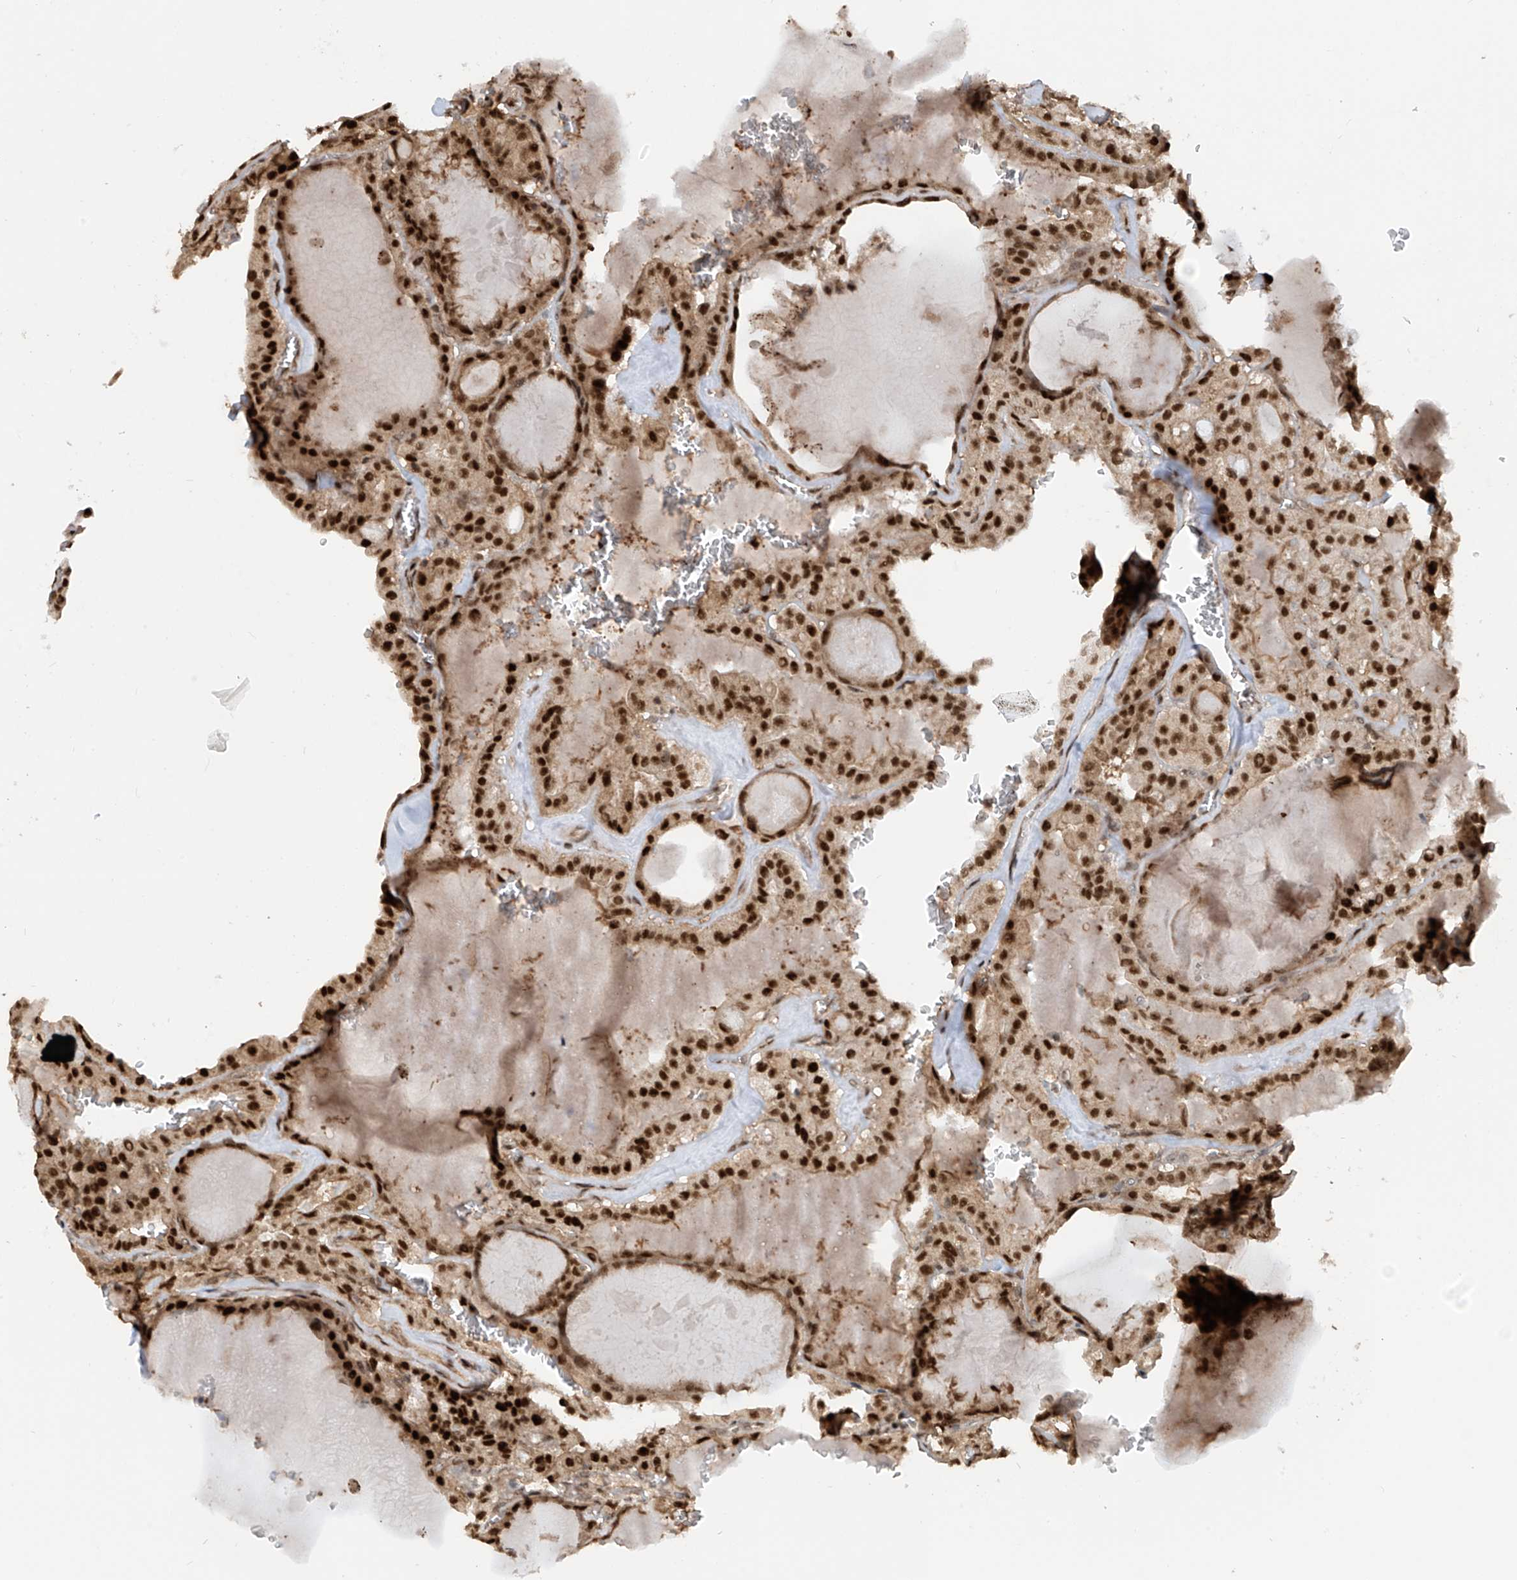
{"staining": {"intensity": "strong", "quantity": ">75%", "location": "nuclear"}, "tissue": "thyroid cancer", "cell_type": "Tumor cells", "image_type": "cancer", "snomed": [{"axis": "morphology", "description": "Papillary adenocarcinoma, NOS"}, {"axis": "topography", "description": "Thyroid gland"}], "caption": "Immunohistochemistry (IHC) staining of papillary adenocarcinoma (thyroid), which displays high levels of strong nuclear expression in about >75% of tumor cells indicating strong nuclear protein expression. The staining was performed using DAB (brown) for protein detection and nuclei were counterstained in hematoxylin (blue).", "gene": "LAGE3", "patient": {"sex": "male", "age": 52}}